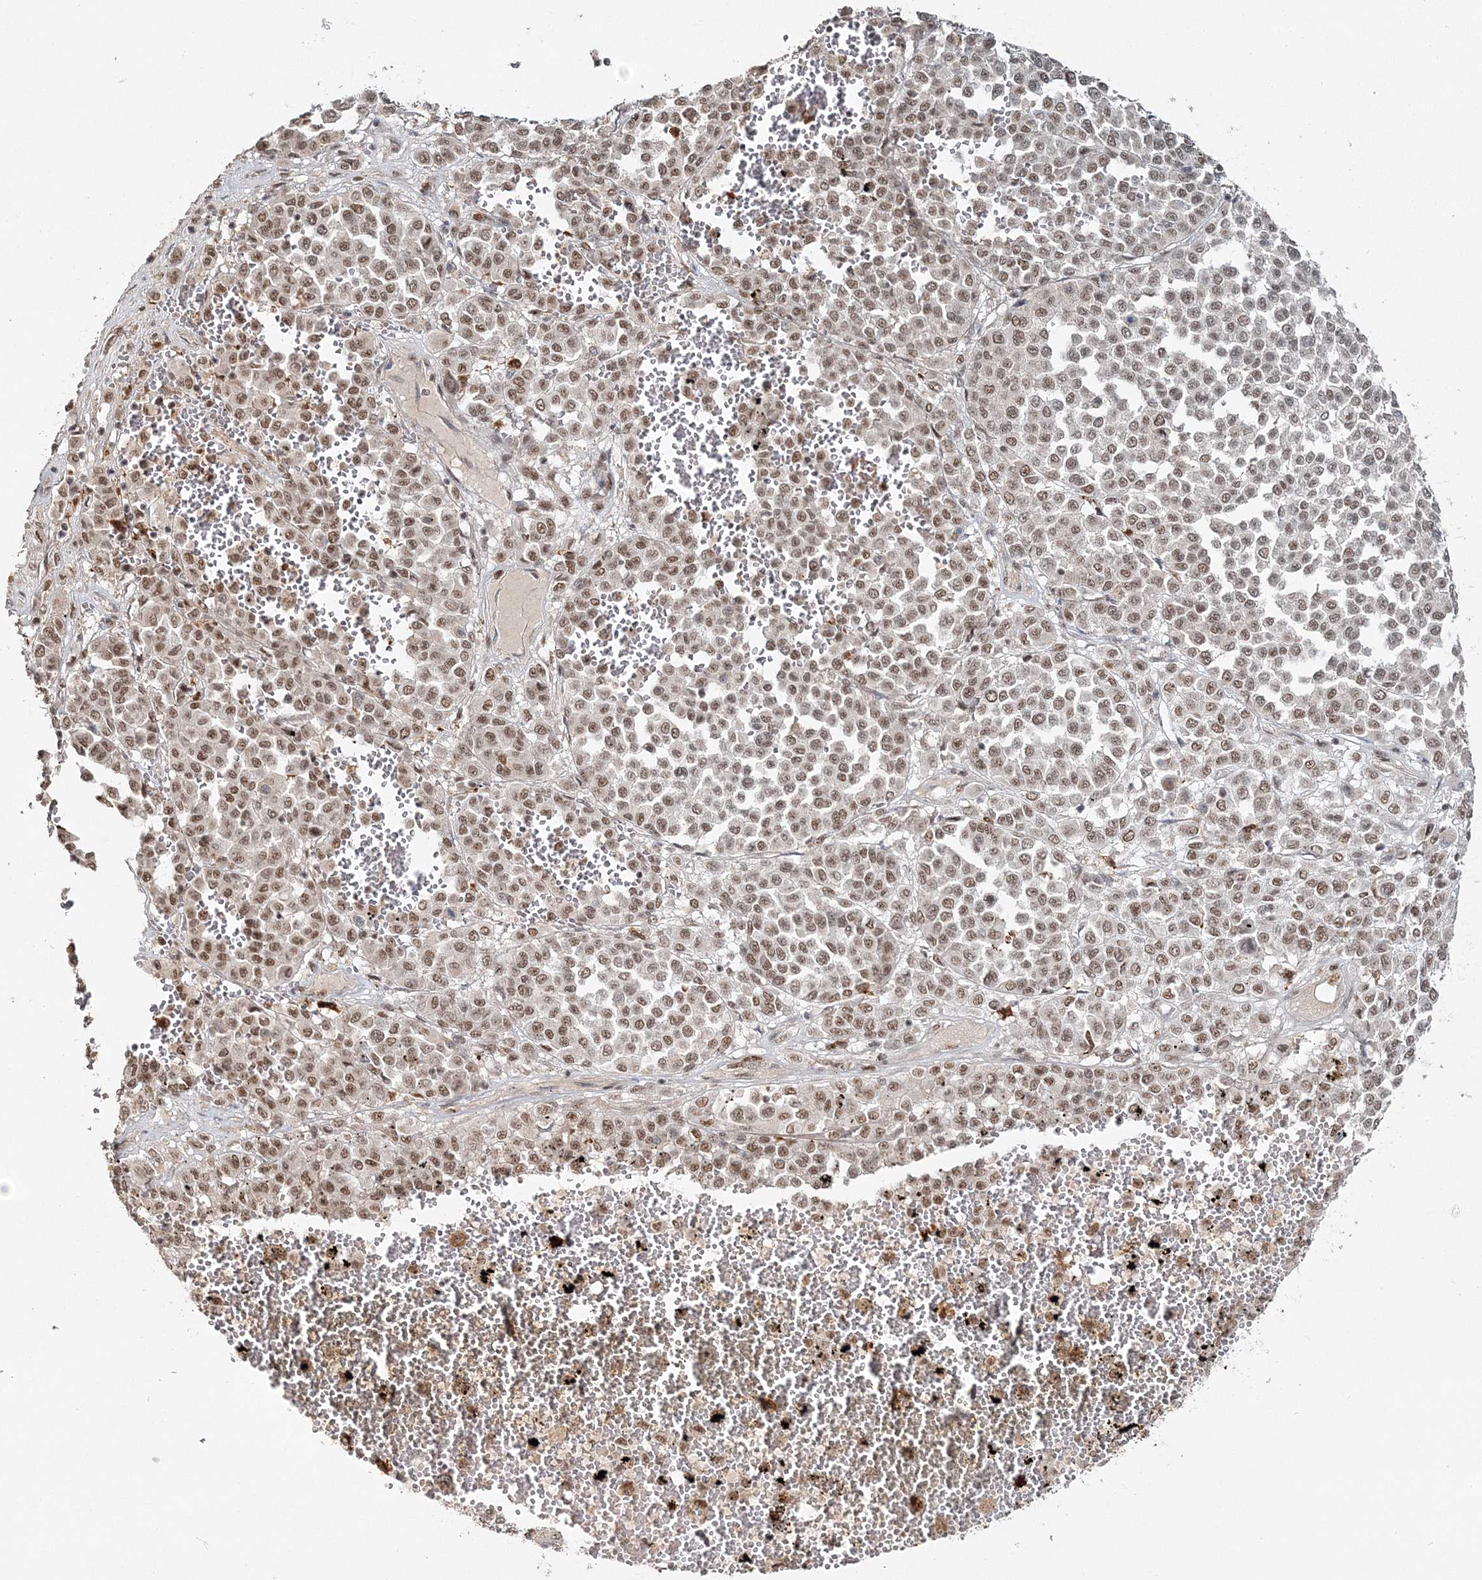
{"staining": {"intensity": "moderate", "quantity": ">75%", "location": "nuclear"}, "tissue": "melanoma", "cell_type": "Tumor cells", "image_type": "cancer", "snomed": [{"axis": "morphology", "description": "Malignant melanoma, Metastatic site"}, {"axis": "topography", "description": "Pancreas"}], "caption": "Melanoma stained with a brown dye shows moderate nuclear positive expression in approximately >75% of tumor cells.", "gene": "QRICH1", "patient": {"sex": "female", "age": 30}}